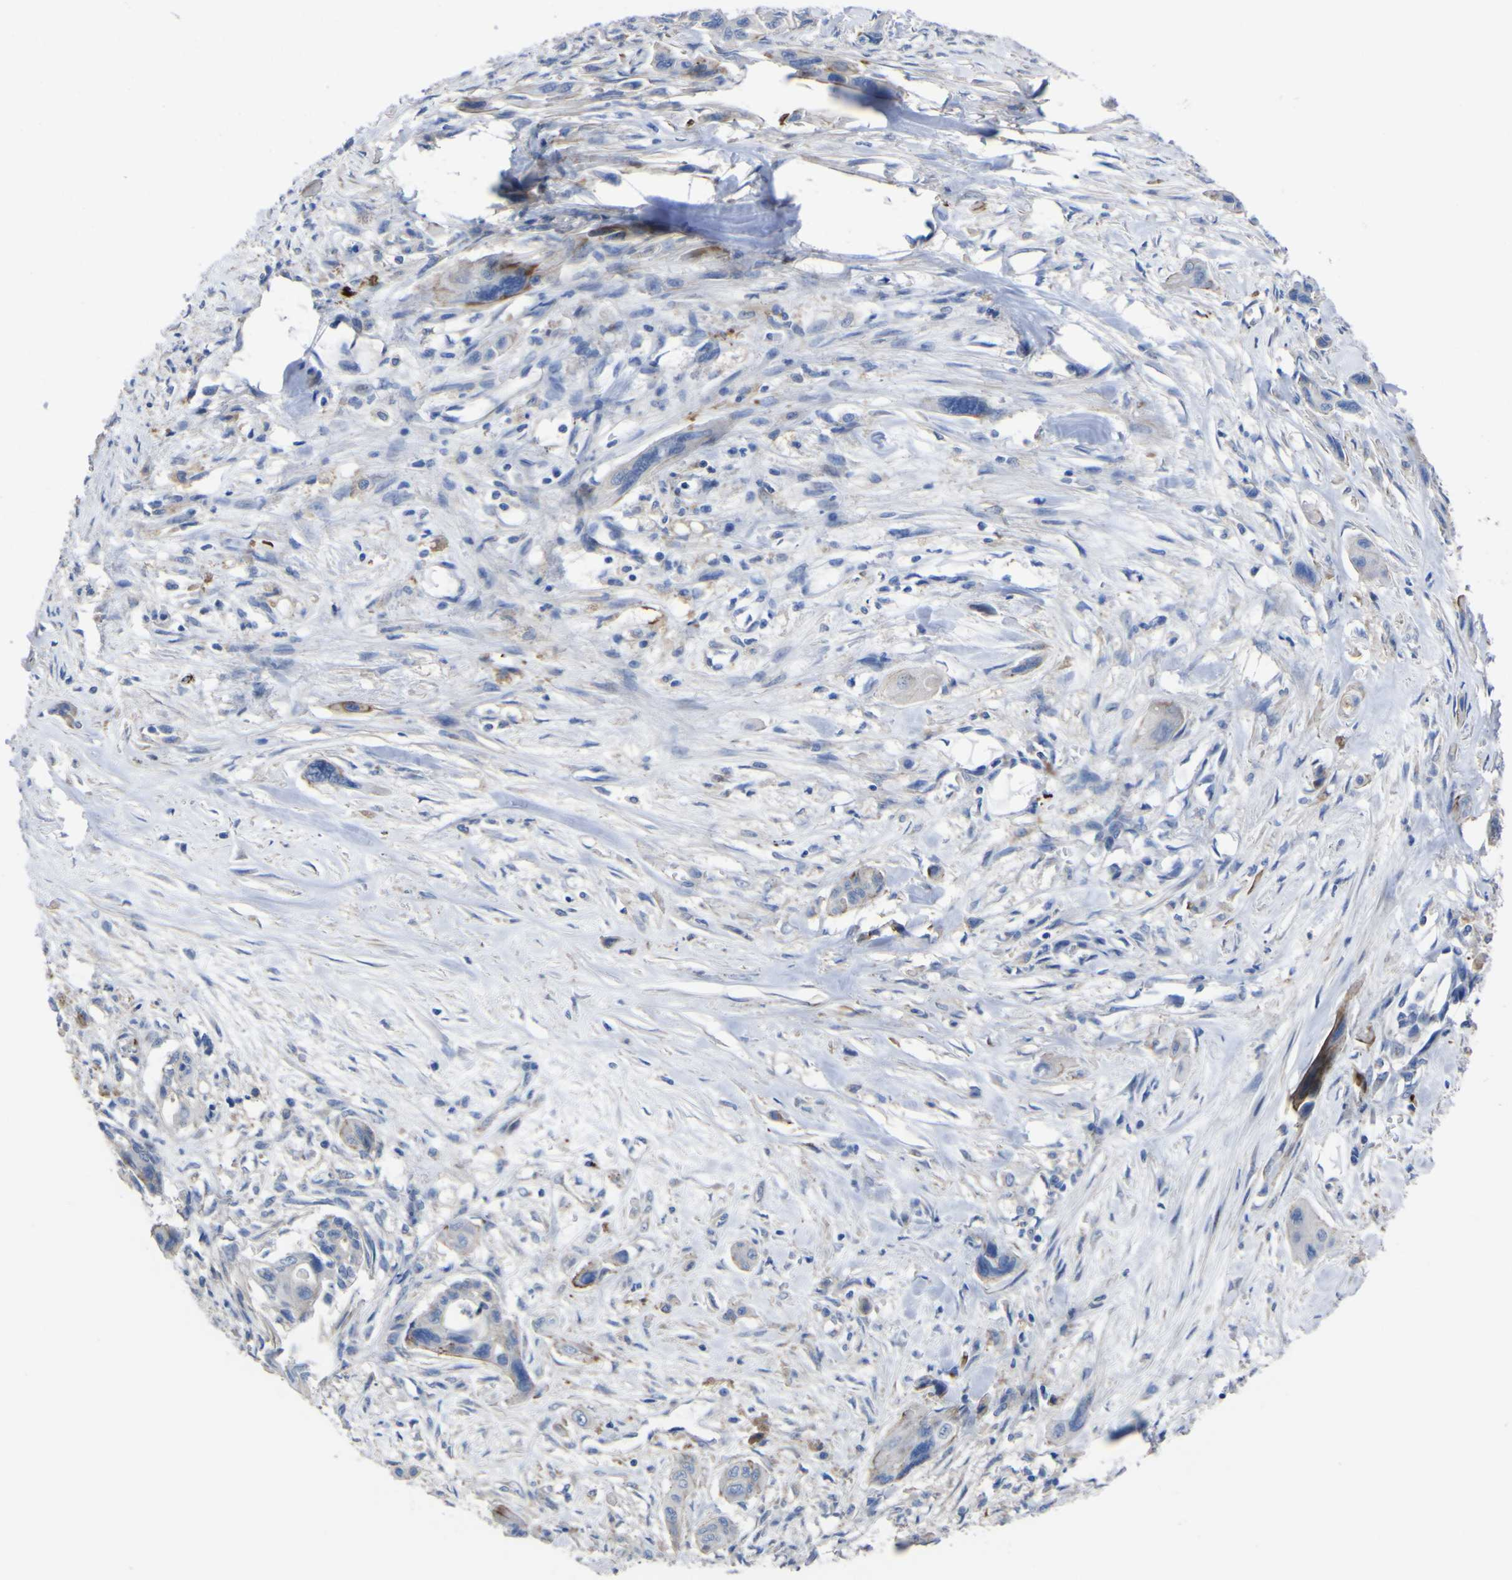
{"staining": {"intensity": "moderate", "quantity": "<25%", "location": "cytoplasmic/membranous"}, "tissue": "pancreatic cancer", "cell_type": "Tumor cells", "image_type": "cancer", "snomed": [{"axis": "morphology", "description": "Adenocarcinoma, NOS"}, {"axis": "topography", "description": "Pancreas"}], "caption": "This is an image of immunohistochemistry (IHC) staining of pancreatic adenocarcinoma, which shows moderate expression in the cytoplasmic/membranous of tumor cells.", "gene": "AGO4", "patient": {"sex": "male", "age": 73}}